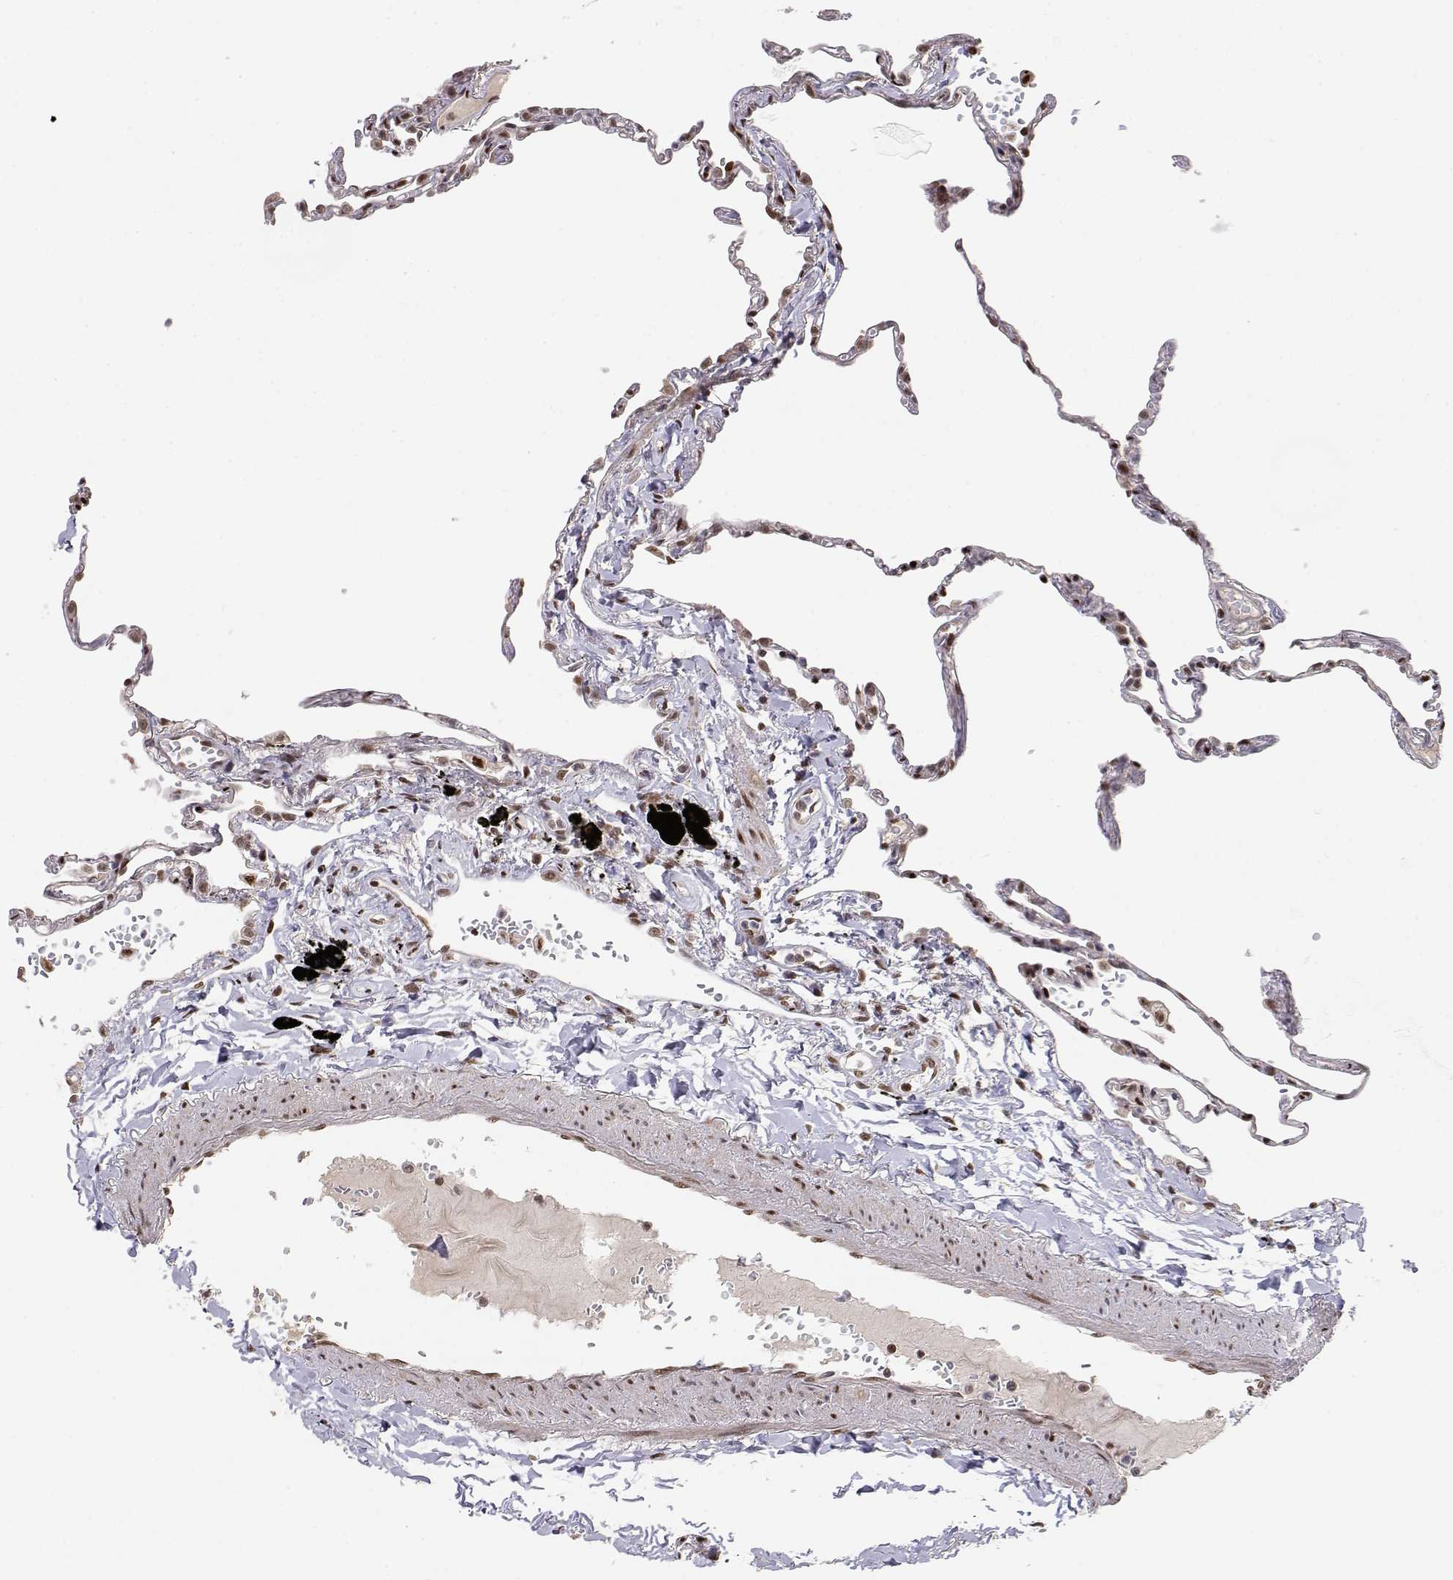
{"staining": {"intensity": "strong", "quantity": ">75%", "location": "nuclear"}, "tissue": "lung", "cell_type": "Alveolar cells", "image_type": "normal", "snomed": [{"axis": "morphology", "description": "Normal tissue, NOS"}, {"axis": "topography", "description": "Lung"}], "caption": "DAB (3,3'-diaminobenzidine) immunohistochemical staining of normal human lung demonstrates strong nuclear protein positivity in approximately >75% of alveolar cells. (DAB (3,3'-diaminobenzidine) = brown stain, brightfield microscopy at high magnification).", "gene": "BRCA1", "patient": {"sex": "male", "age": 78}}